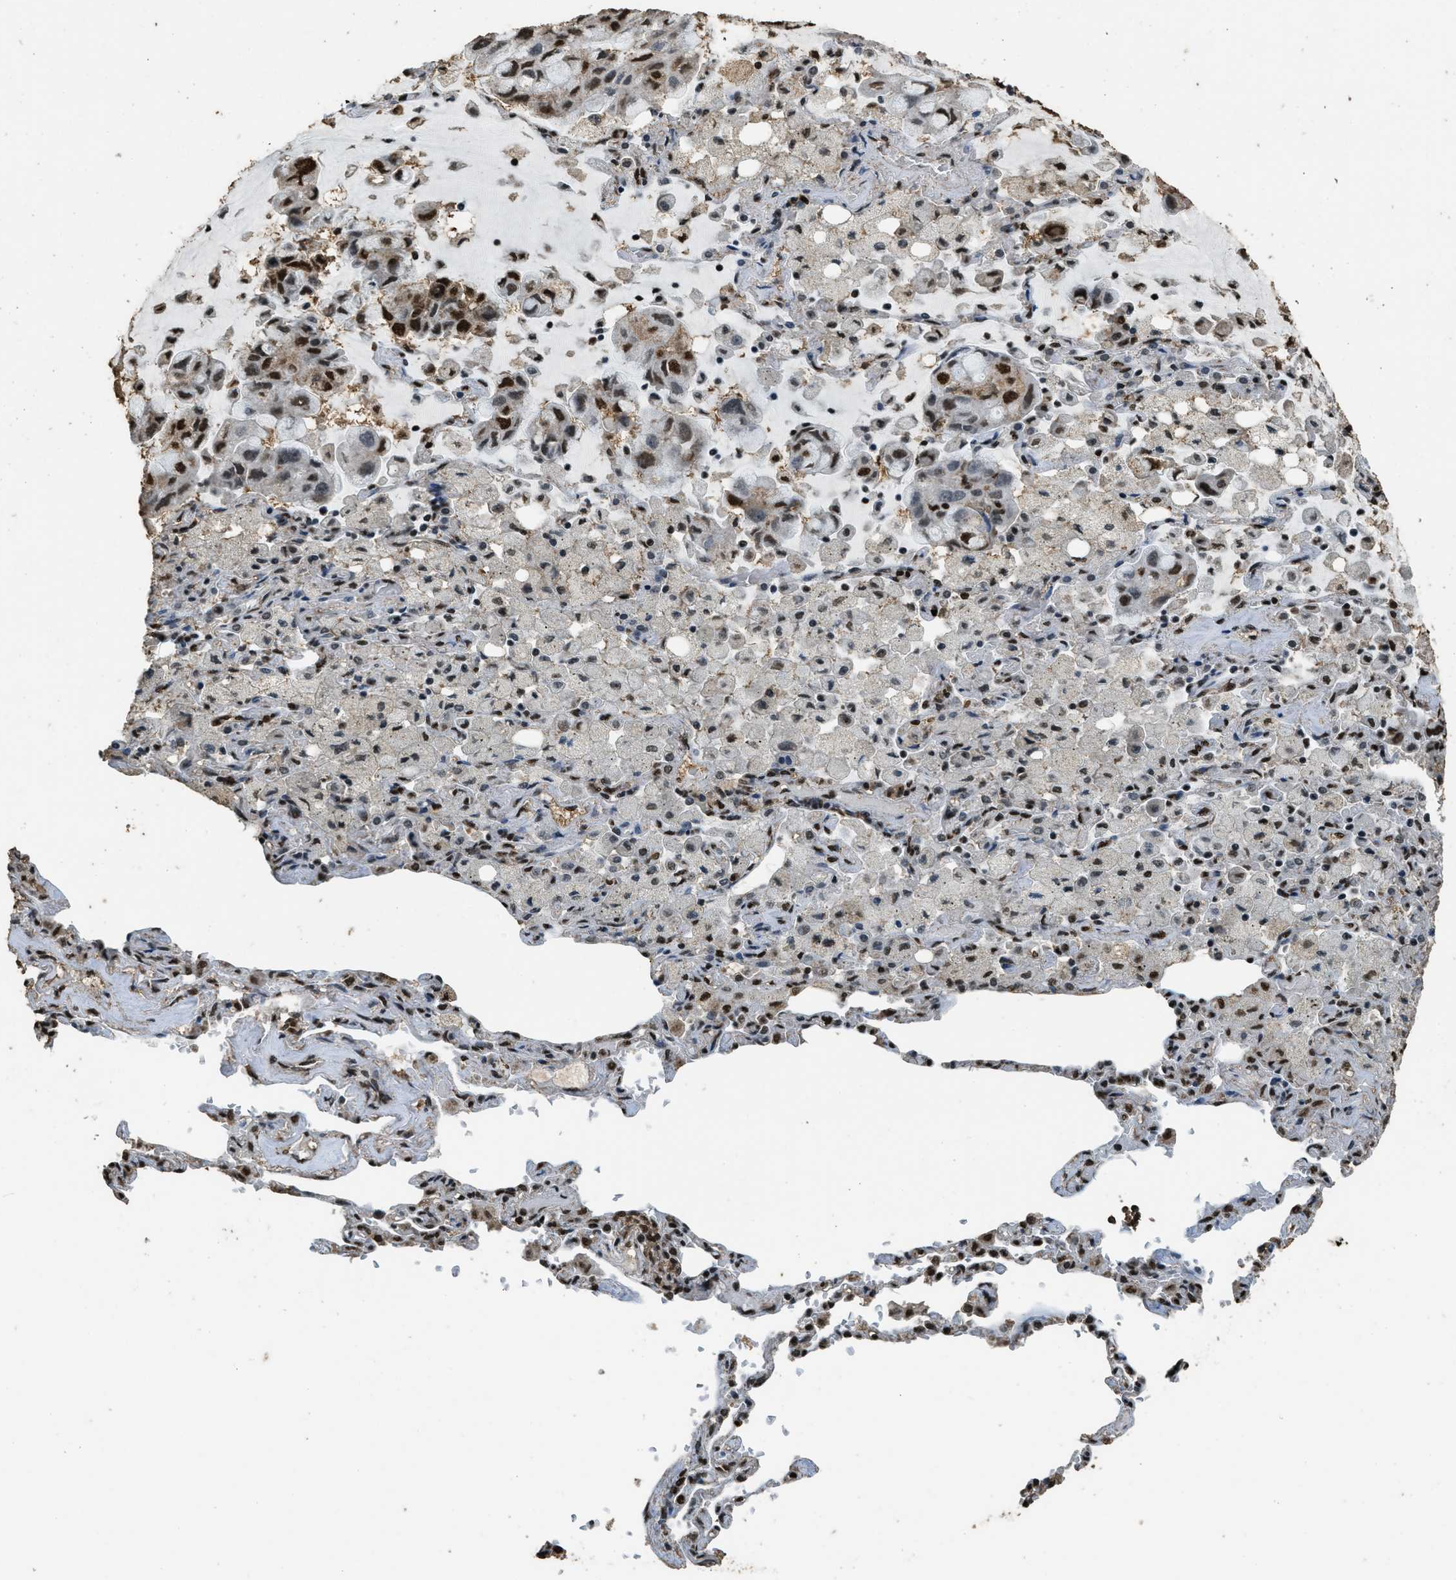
{"staining": {"intensity": "strong", "quantity": ">75%", "location": "nuclear"}, "tissue": "lung cancer", "cell_type": "Tumor cells", "image_type": "cancer", "snomed": [{"axis": "morphology", "description": "Adenocarcinoma, NOS"}, {"axis": "topography", "description": "Lung"}], "caption": "This is a photomicrograph of IHC staining of adenocarcinoma (lung), which shows strong expression in the nuclear of tumor cells.", "gene": "MYB", "patient": {"sex": "male", "age": 64}}